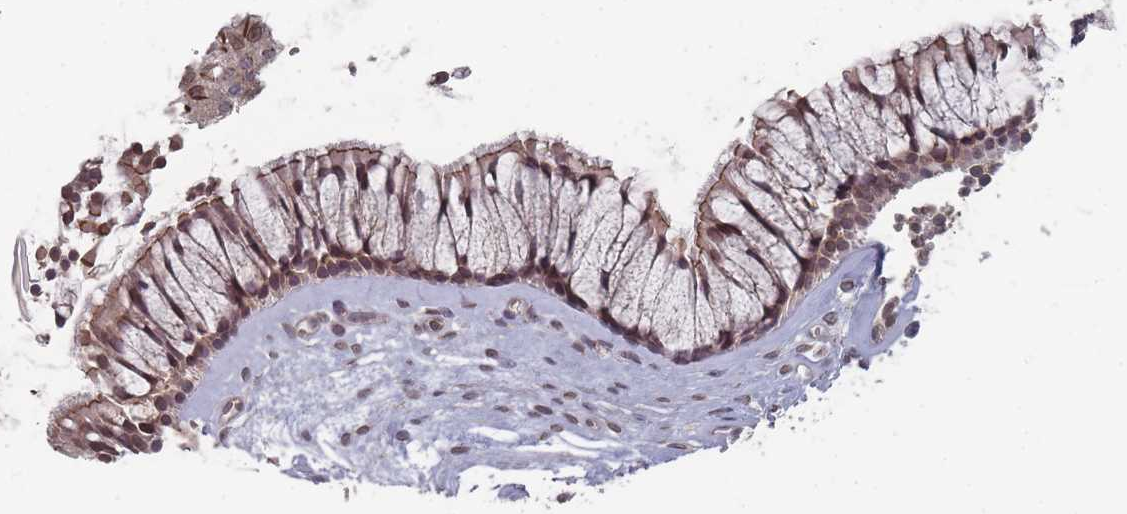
{"staining": {"intensity": "weak", "quantity": "25%-75%", "location": "cytoplasmic/membranous"}, "tissue": "nasopharynx", "cell_type": "Respiratory epithelial cells", "image_type": "normal", "snomed": [{"axis": "morphology", "description": "Normal tissue, NOS"}, {"axis": "topography", "description": "Nasopharynx"}], "caption": "The photomicrograph displays immunohistochemical staining of benign nasopharynx. There is weak cytoplasmic/membranous staining is appreciated in approximately 25%-75% of respiratory epithelial cells.", "gene": "TBC1D25", "patient": {"sex": "male", "age": 64}}